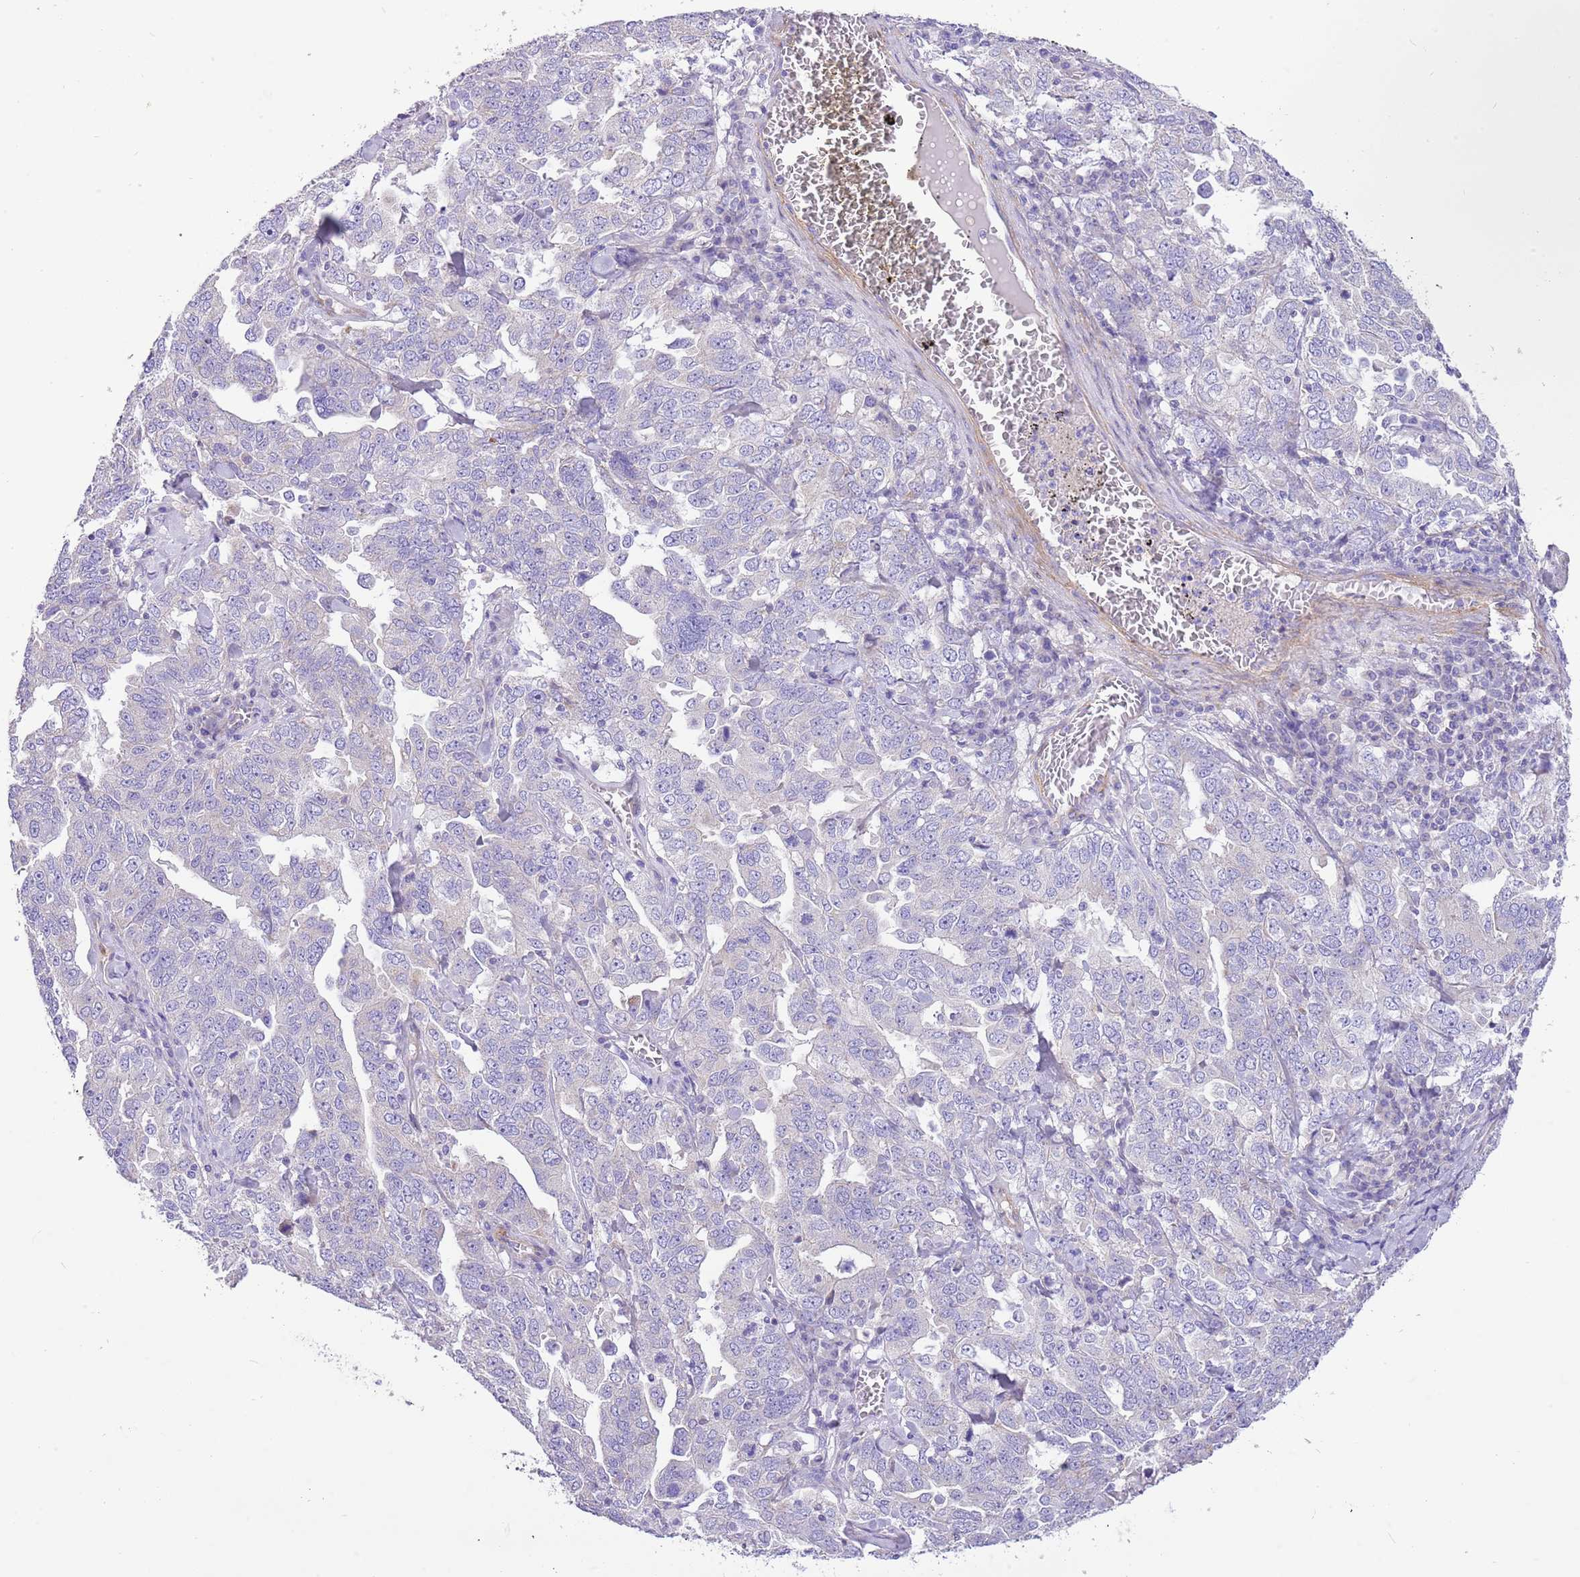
{"staining": {"intensity": "negative", "quantity": "none", "location": "none"}, "tissue": "ovarian cancer", "cell_type": "Tumor cells", "image_type": "cancer", "snomed": [{"axis": "morphology", "description": "Carcinoma, endometroid"}, {"axis": "topography", "description": "Ovary"}], "caption": "An IHC histopathology image of endometroid carcinoma (ovarian) is shown. There is no staining in tumor cells of endometroid carcinoma (ovarian).", "gene": "SERINC3", "patient": {"sex": "female", "age": 62}}